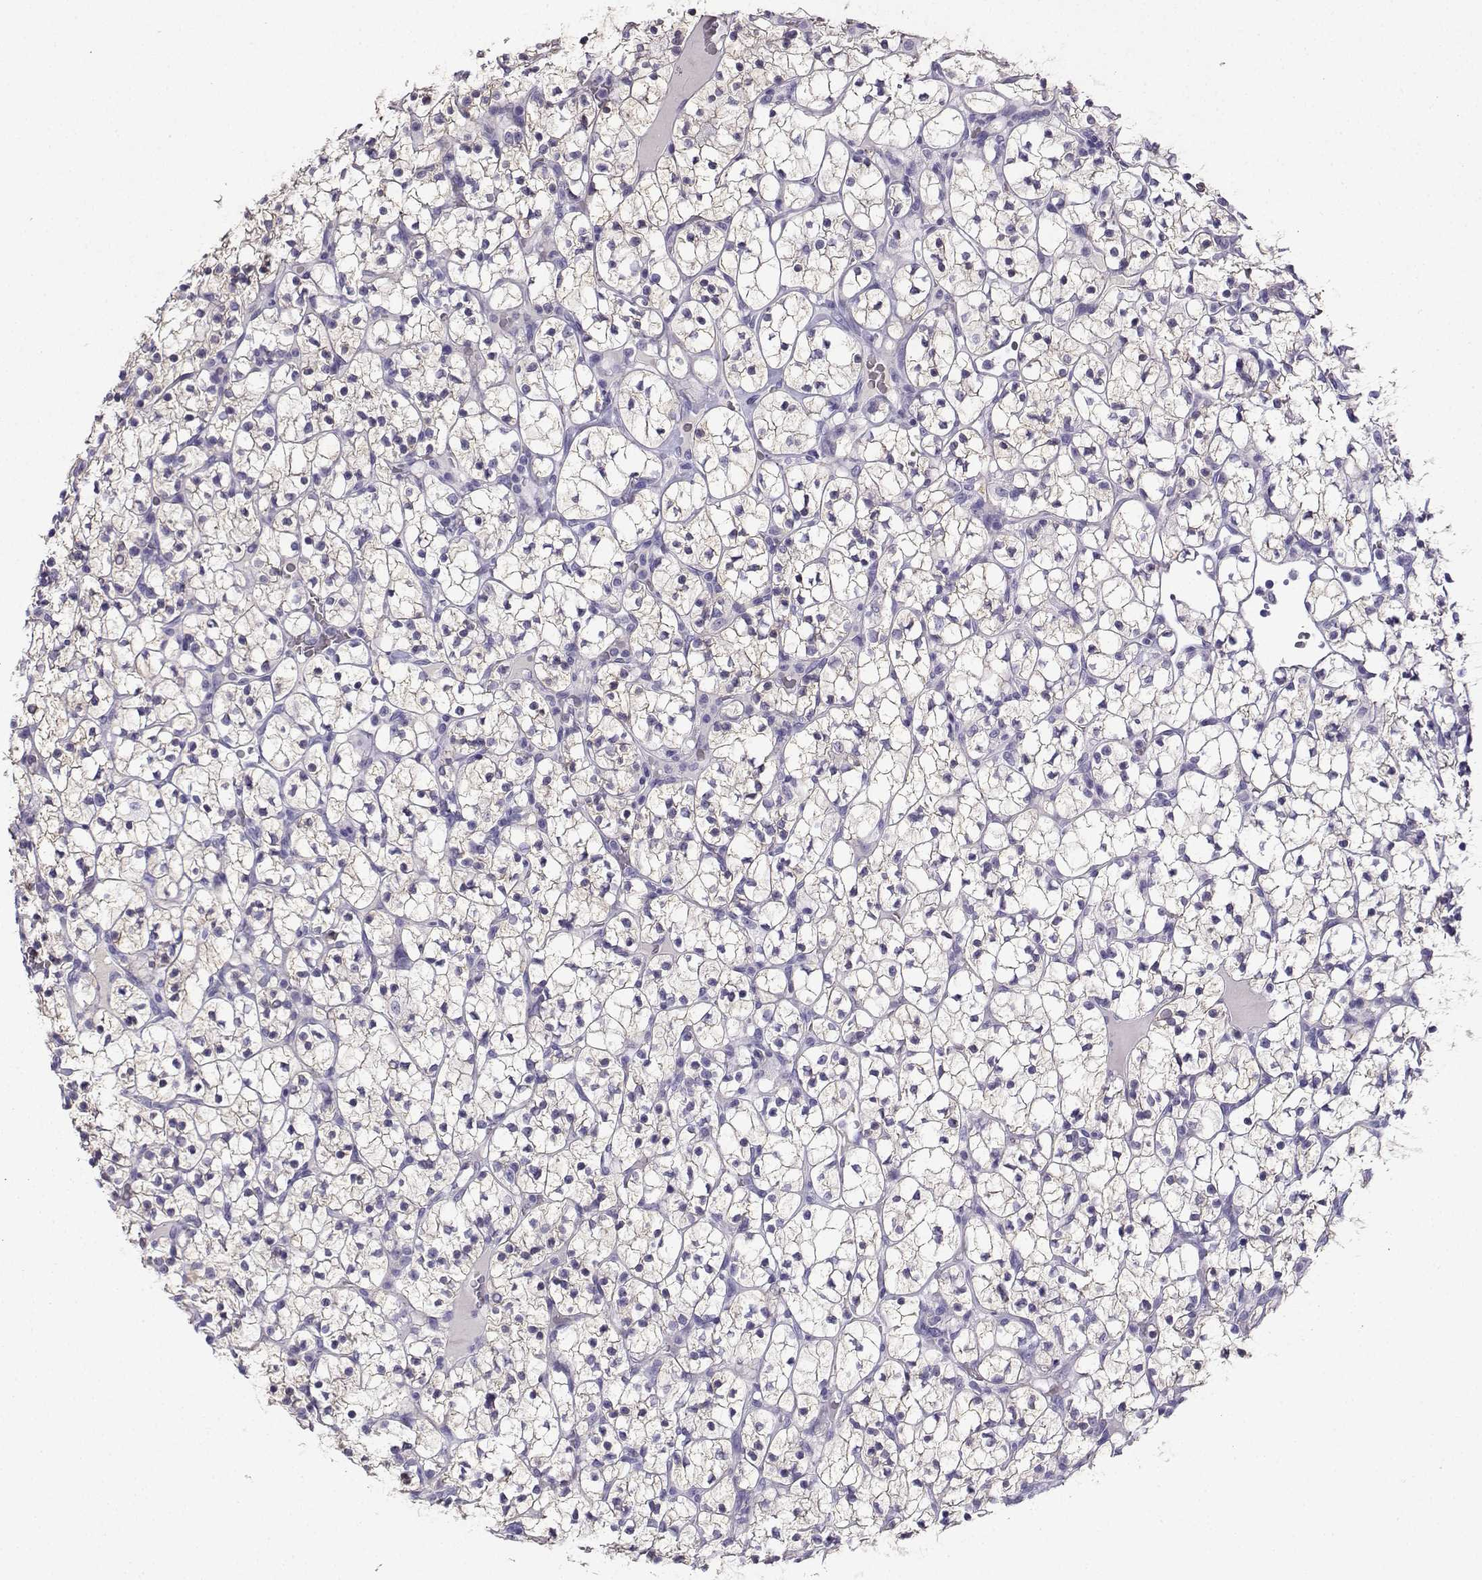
{"staining": {"intensity": "negative", "quantity": "none", "location": "none"}, "tissue": "renal cancer", "cell_type": "Tumor cells", "image_type": "cancer", "snomed": [{"axis": "morphology", "description": "Adenocarcinoma, NOS"}, {"axis": "topography", "description": "Kidney"}], "caption": "Tumor cells show no significant staining in adenocarcinoma (renal). Brightfield microscopy of immunohistochemistry stained with DAB (brown) and hematoxylin (blue), captured at high magnification.", "gene": "LINGO1", "patient": {"sex": "female", "age": 89}}